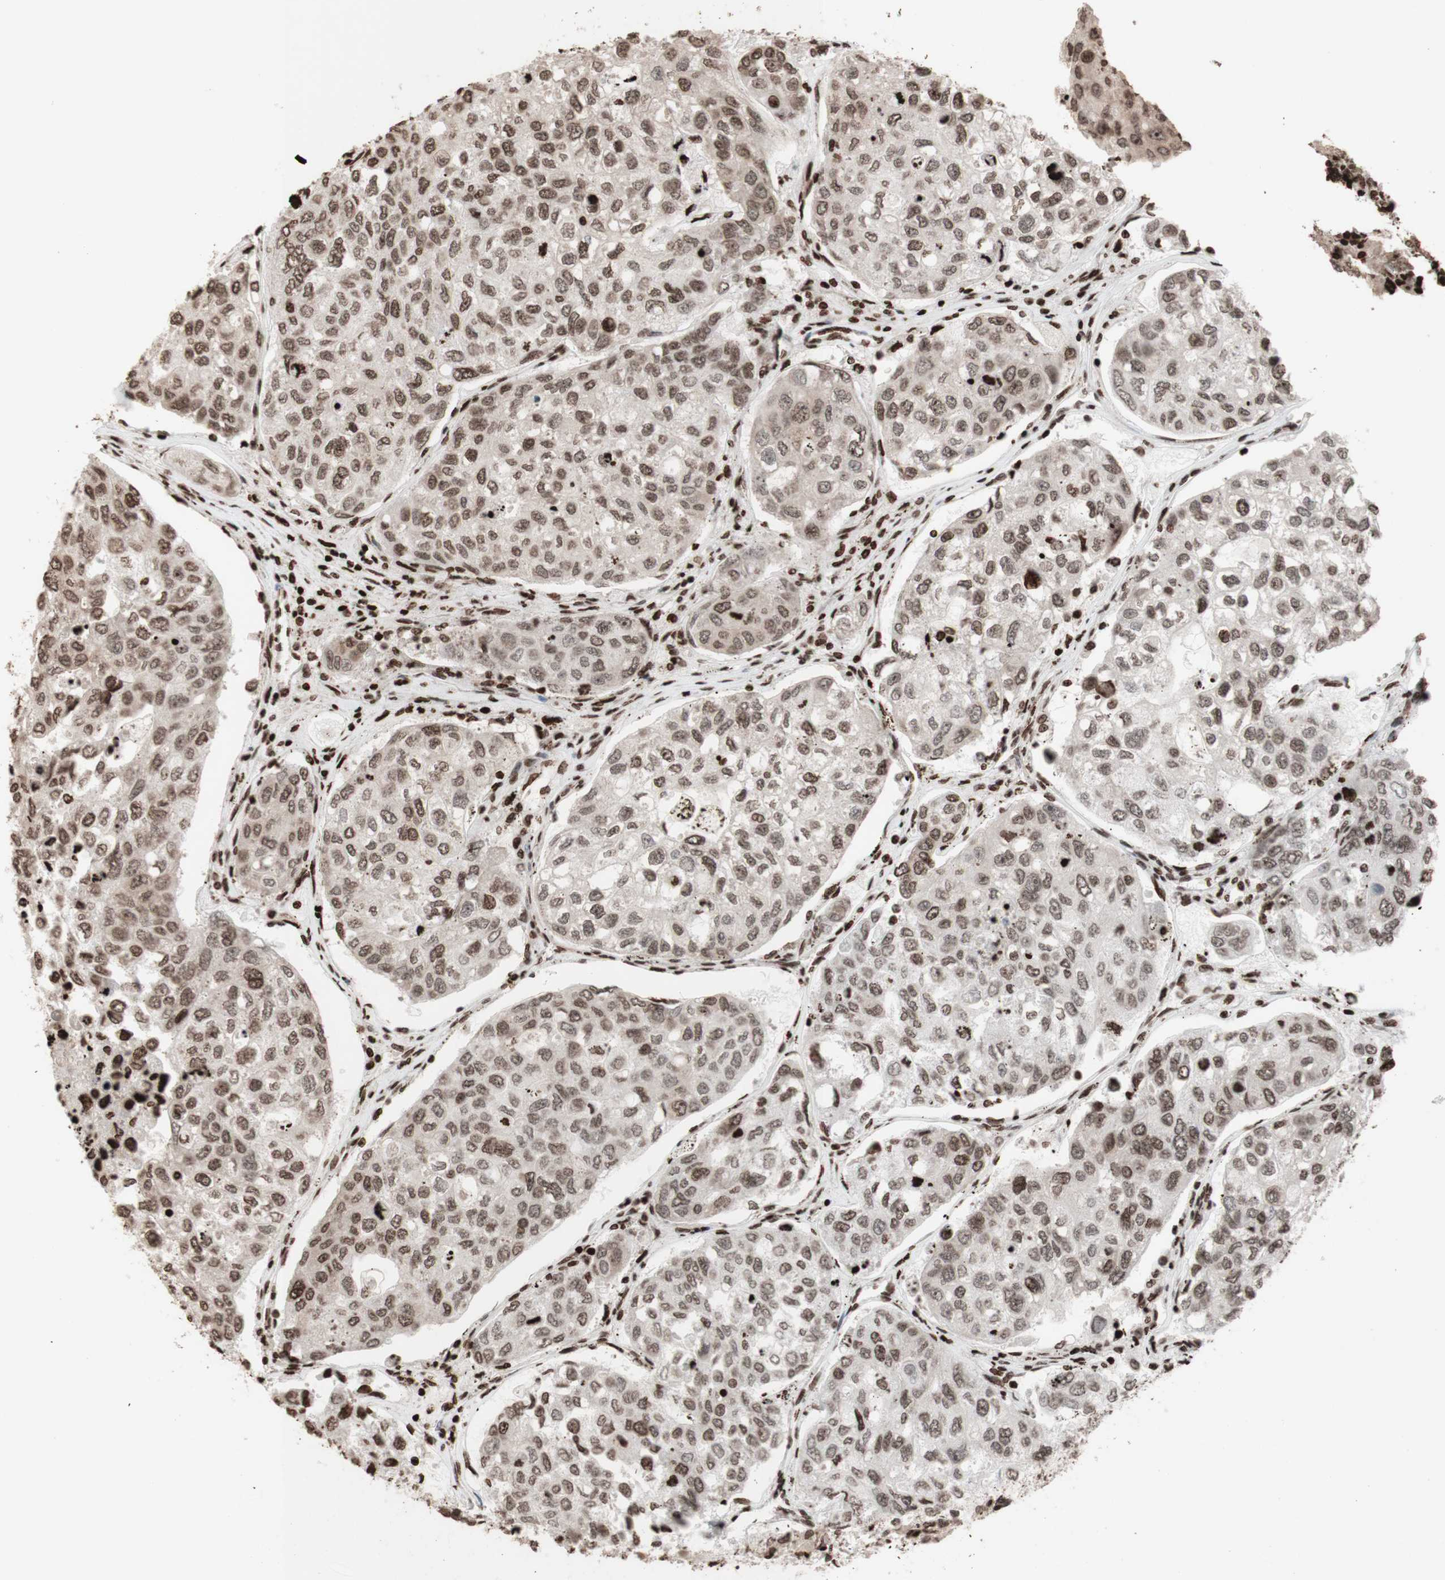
{"staining": {"intensity": "moderate", "quantity": ">75%", "location": "nuclear"}, "tissue": "urothelial cancer", "cell_type": "Tumor cells", "image_type": "cancer", "snomed": [{"axis": "morphology", "description": "Urothelial carcinoma, High grade"}, {"axis": "topography", "description": "Lymph node"}, {"axis": "topography", "description": "Urinary bladder"}], "caption": "Urothelial cancer stained with a protein marker demonstrates moderate staining in tumor cells.", "gene": "NCAPD2", "patient": {"sex": "male", "age": 51}}